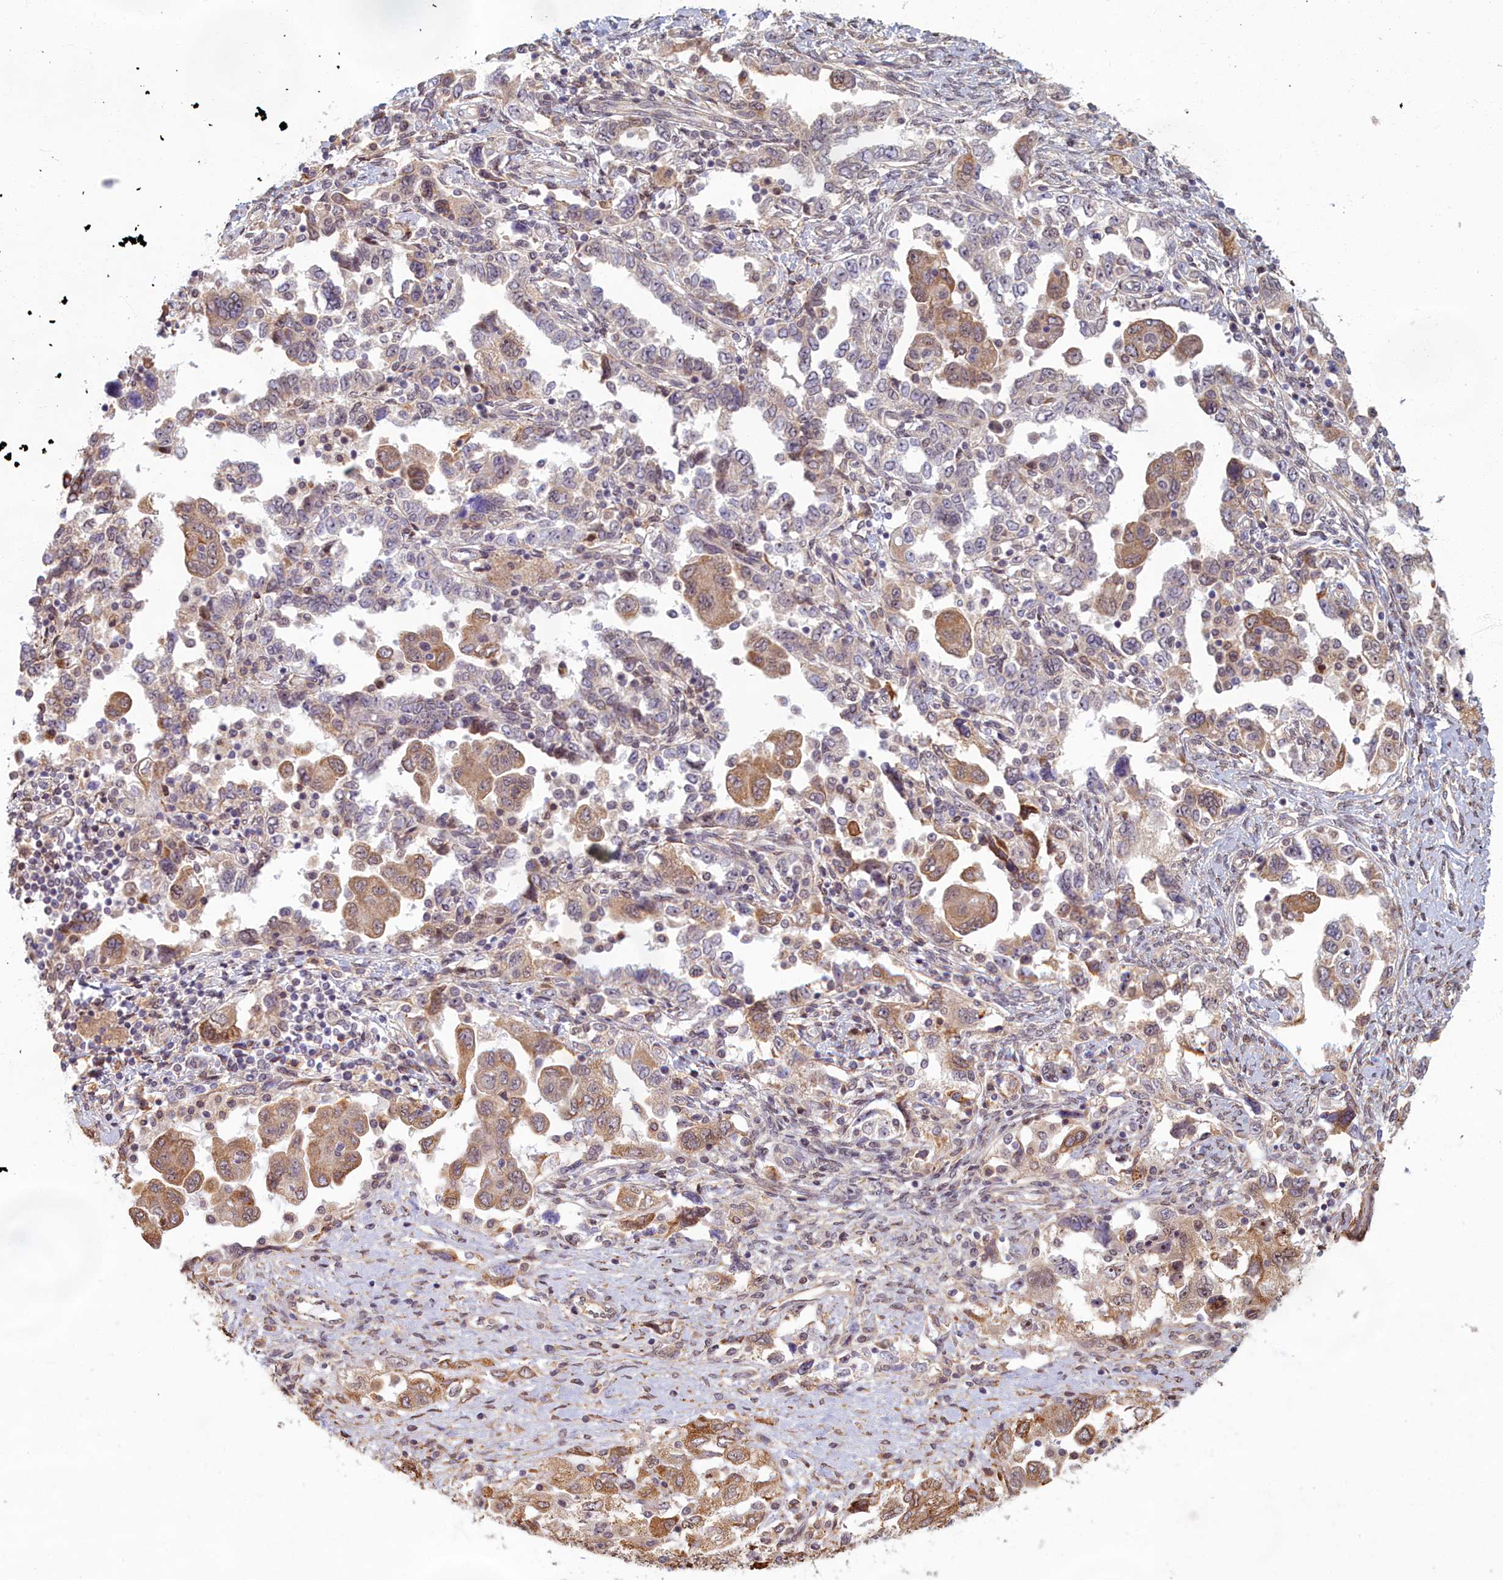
{"staining": {"intensity": "moderate", "quantity": ">75%", "location": "cytoplasmic/membranous"}, "tissue": "ovarian cancer", "cell_type": "Tumor cells", "image_type": "cancer", "snomed": [{"axis": "morphology", "description": "Carcinoma, NOS"}, {"axis": "morphology", "description": "Cystadenocarcinoma, serous, NOS"}, {"axis": "topography", "description": "Ovary"}], "caption": "Ovarian carcinoma tissue exhibits moderate cytoplasmic/membranous positivity in about >75% of tumor cells, visualized by immunohistochemistry.", "gene": "MAK16", "patient": {"sex": "female", "age": 69}}